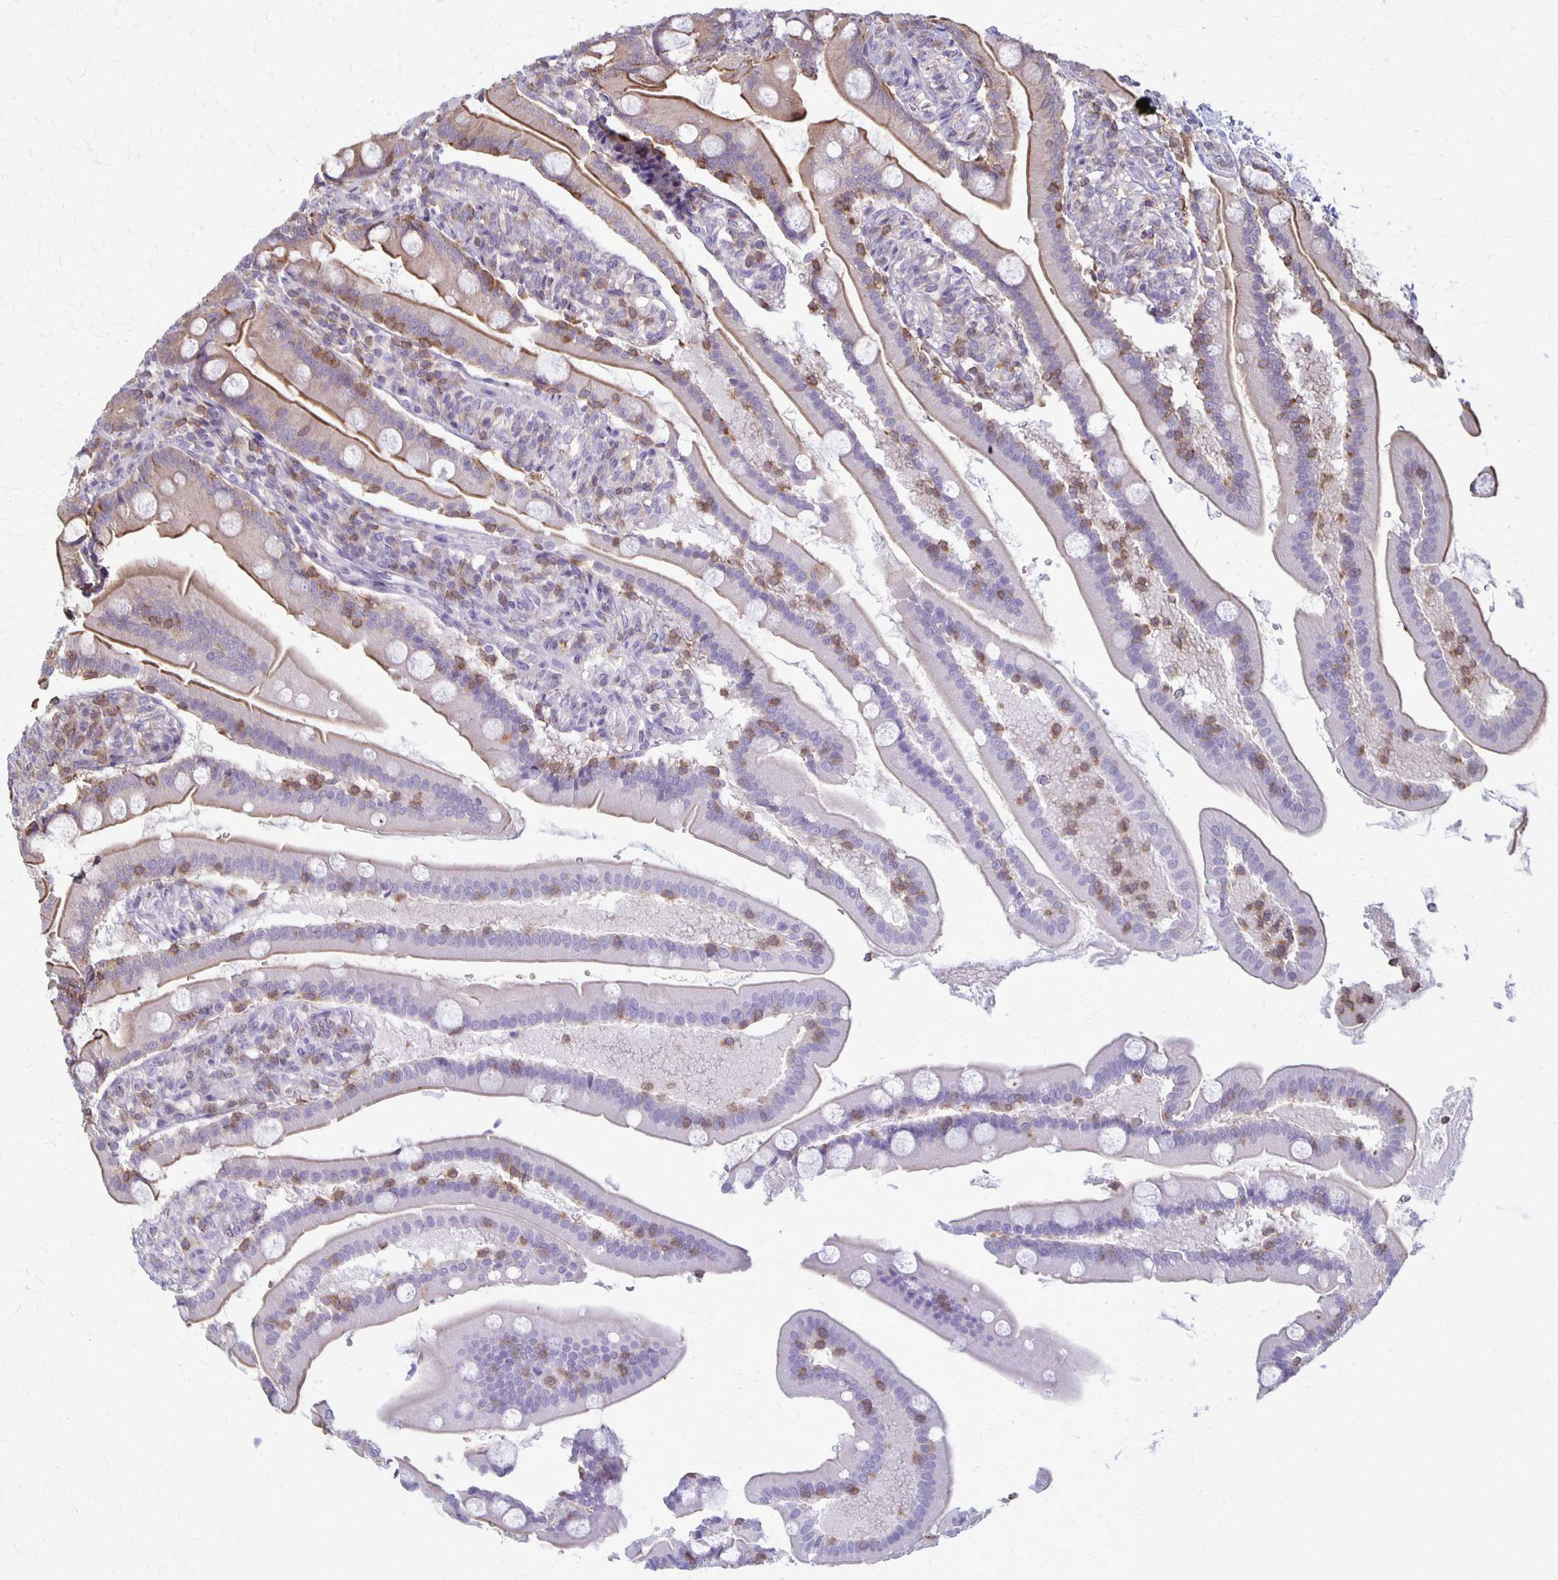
{"staining": {"intensity": "moderate", "quantity": "<25%", "location": "cytoplasmic/membranous"}, "tissue": "duodenum", "cell_type": "Glandular cells", "image_type": "normal", "snomed": [{"axis": "morphology", "description": "Normal tissue, NOS"}, {"axis": "topography", "description": "Duodenum"}], "caption": "Glandular cells exhibit low levels of moderate cytoplasmic/membranous staining in about <25% of cells in unremarkable human duodenum.", "gene": "SEPTIN5", "patient": {"sex": "female", "age": 67}}